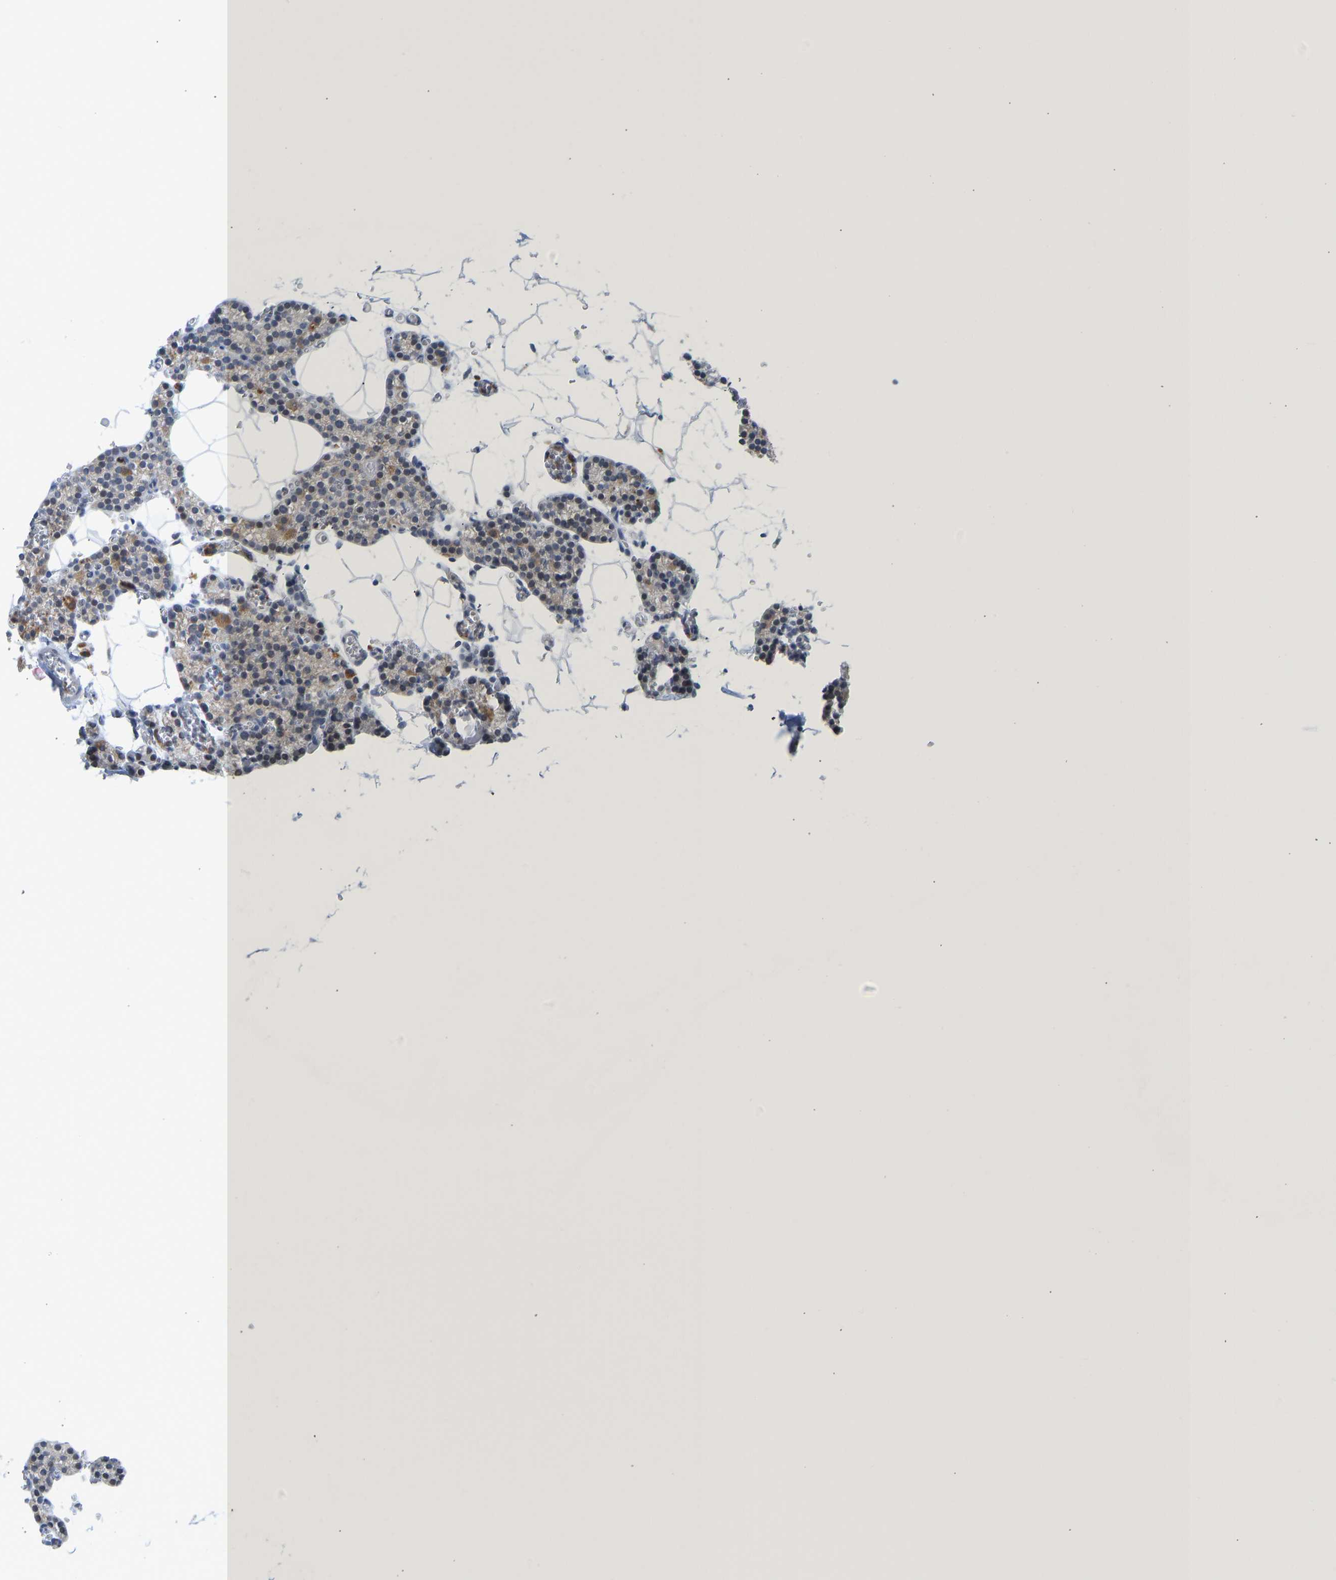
{"staining": {"intensity": "negative", "quantity": "none", "location": "none"}, "tissue": "parathyroid gland", "cell_type": "Glandular cells", "image_type": "normal", "snomed": [{"axis": "morphology", "description": "Normal tissue, NOS"}, {"axis": "morphology", "description": "Adenoma, NOS"}, {"axis": "topography", "description": "Parathyroid gland"}], "caption": "Immunohistochemistry (IHC) of unremarkable human parathyroid gland shows no expression in glandular cells. Nuclei are stained in blue.", "gene": "TXNDC2", "patient": {"sex": "female", "age": 58}}